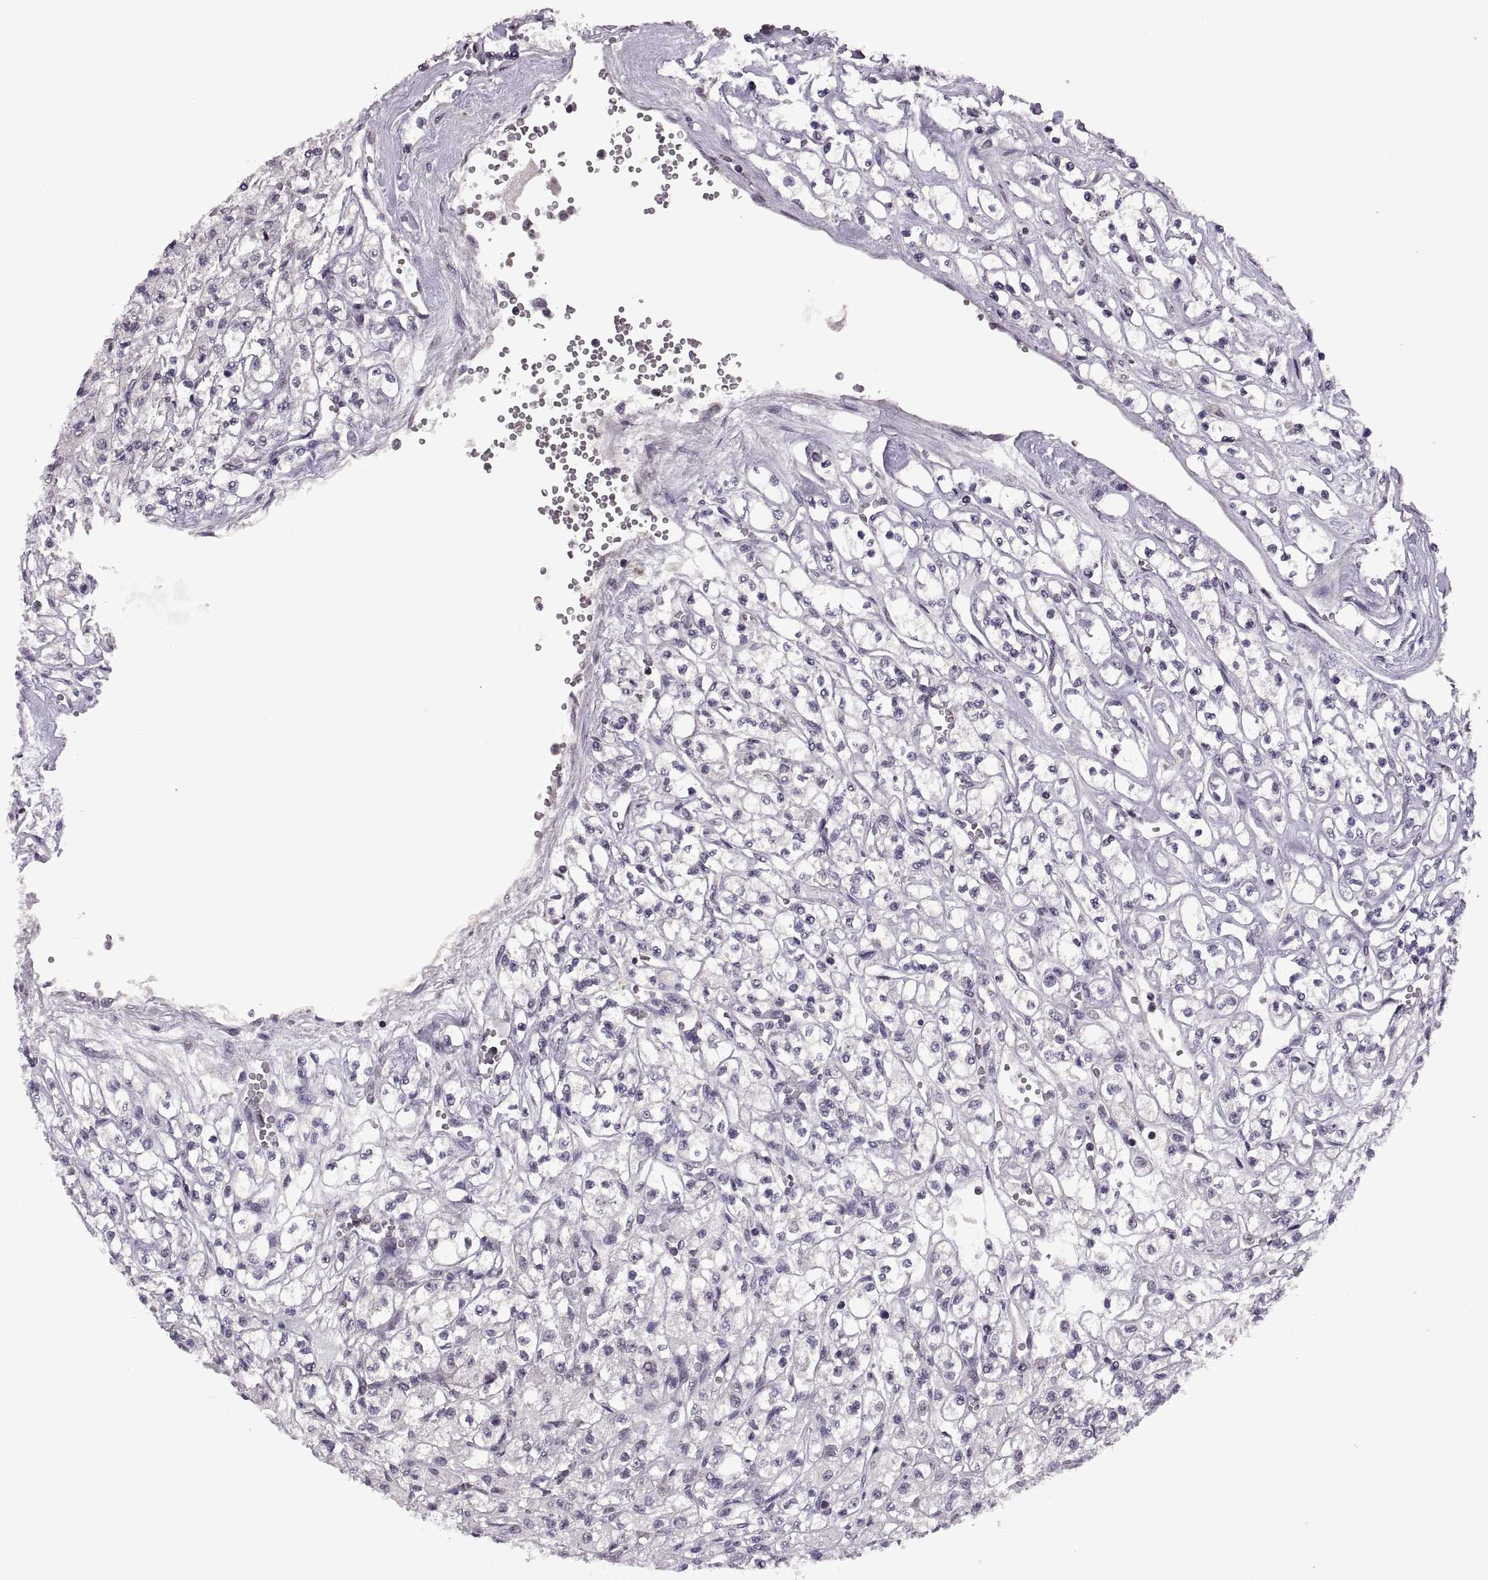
{"staining": {"intensity": "negative", "quantity": "none", "location": "none"}, "tissue": "renal cancer", "cell_type": "Tumor cells", "image_type": "cancer", "snomed": [{"axis": "morphology", "description": "Adenocarcinoma, NOS"}, {"axis": "topography", "description": "Kidney"}], "caption": "An immunohistochemistry (IHC) photomicrograph of adenocarcinoma (renal) is shown. There is no staining in tumor cells of adenocarcinoma (renal).", "gene": "INTS3", "patient": {"sex": "female", "age": 70}}